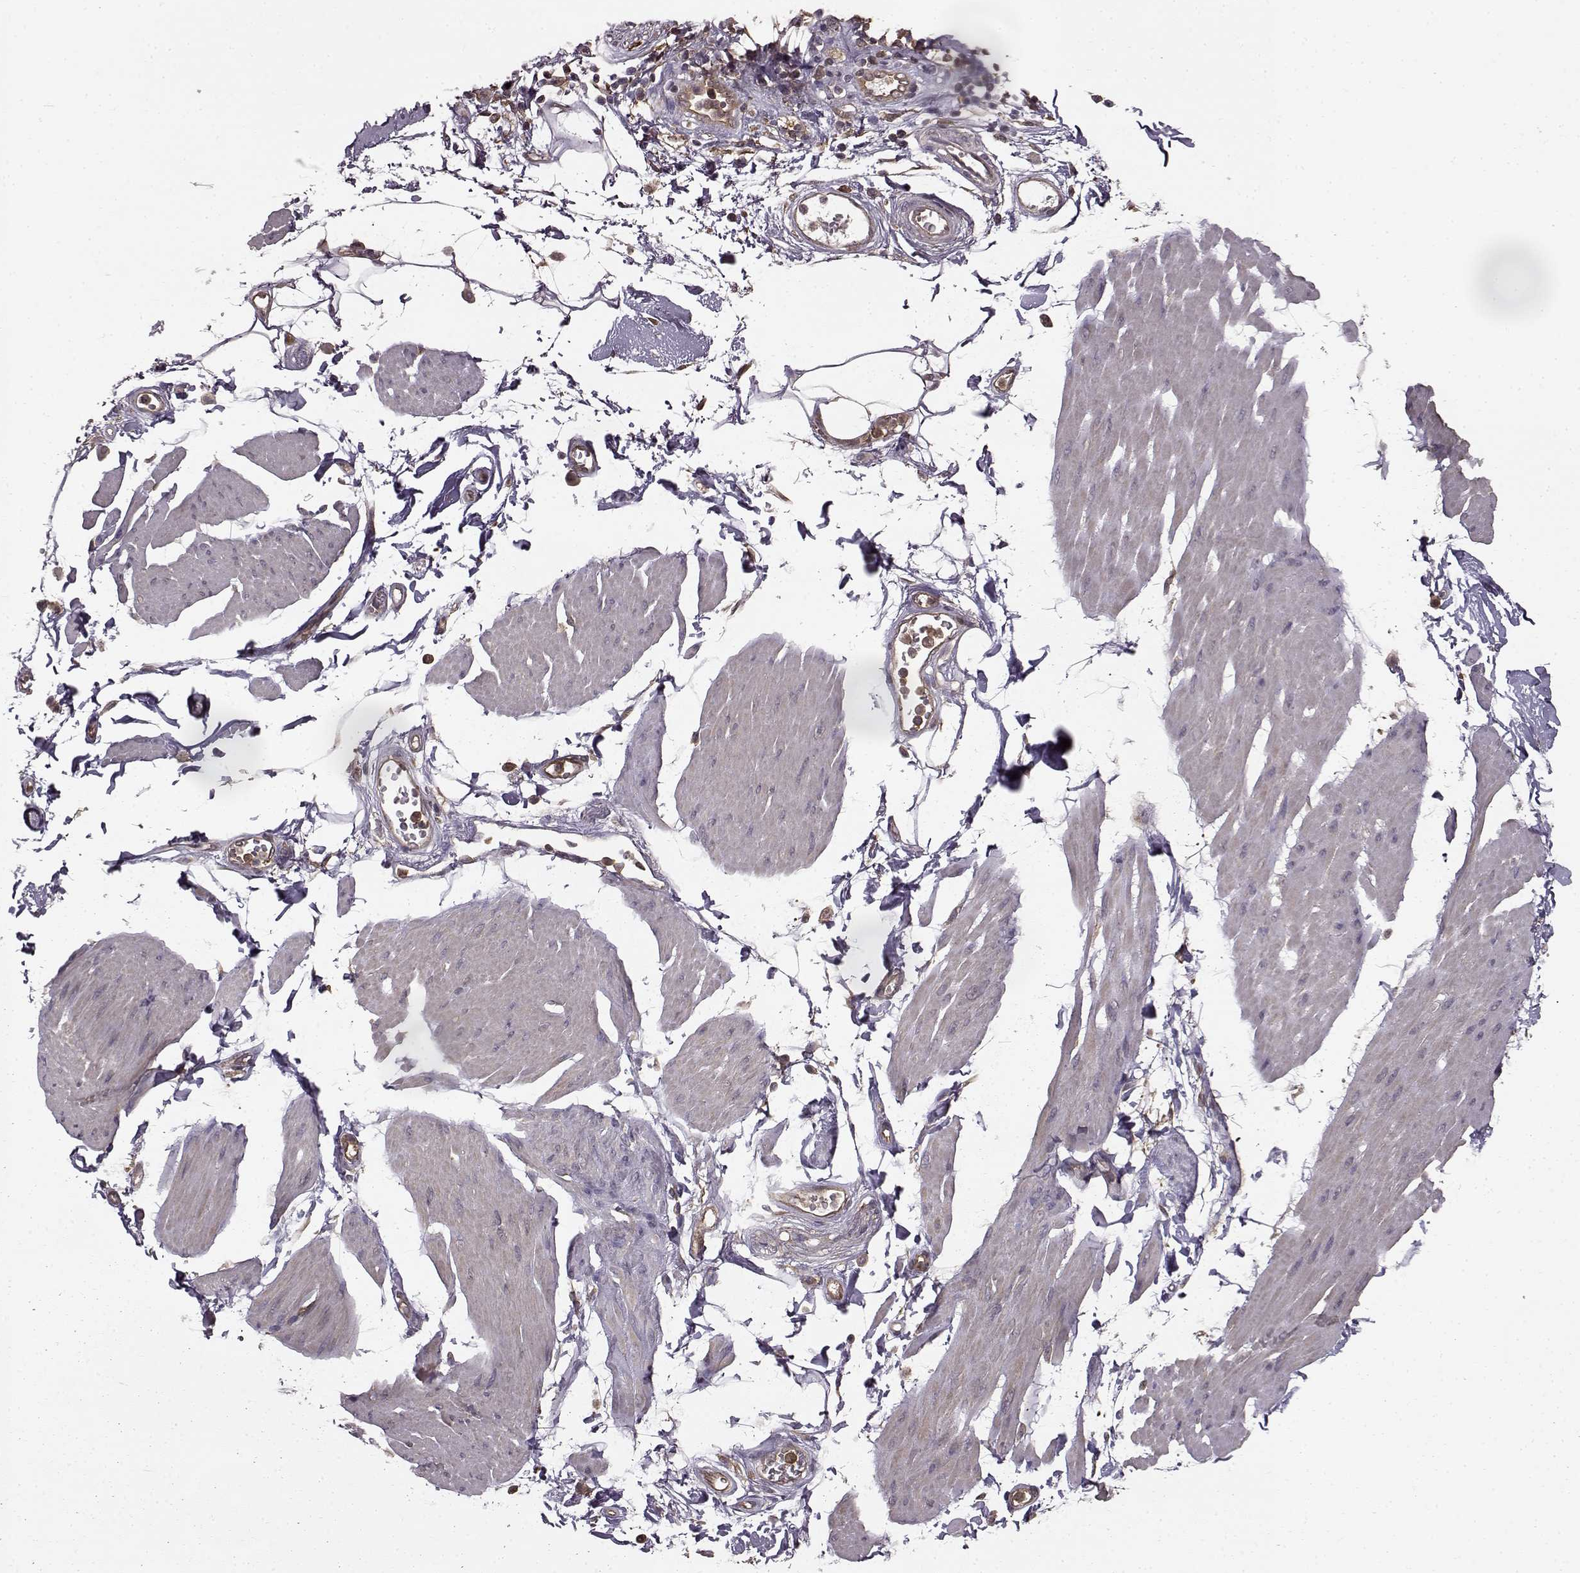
{"staining": {"intensity": "weak", "quantity": "<25%", "location": "cytoplasmic/membranous"}, "tissue": "smooth muscle", "cell_type": "Smooth muscle cells", "image_type": "normal", "snomed": [{"axis": "morphology", "description": "Normal tissue, NOS"}, {"axis": "topography", "description": "Adipose tissue"}, {"axis": "topography", "description": "Smooth muscle"}, {"axis": "topography", "description": "Peripheral nerve tissue"}], "caption": "Smooth muscle stained for a protein using IHC displays no staining smooth muscle cells.", "gene": "NME1", "patient": {"sex": "male", "age": 83}}